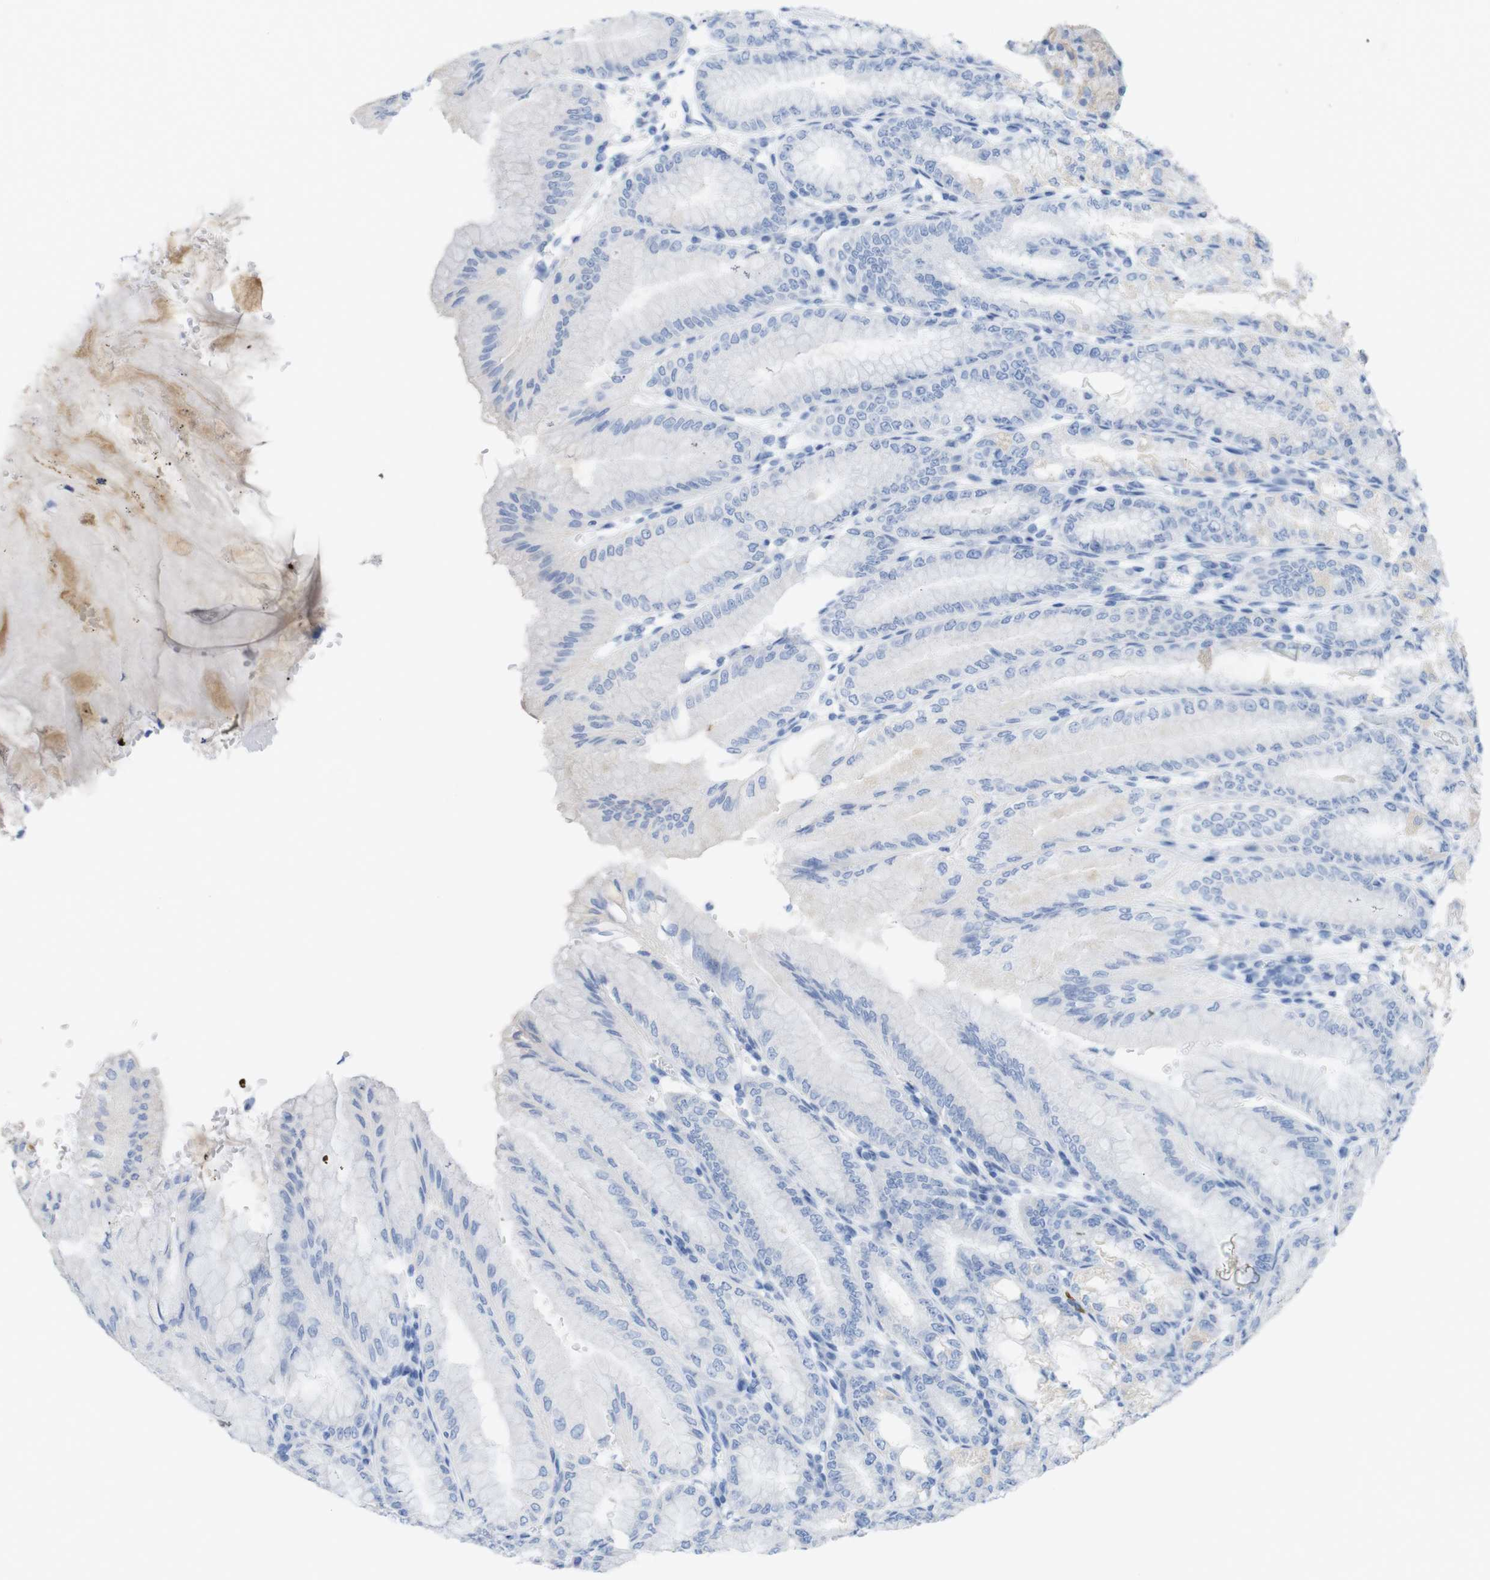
{"staining": {"intensity": "weak", "quantity": "<25%", "location": "cytoplasmic/membranous"}, "tissue": "stomach", "cell_type": "Glandular cells", "image_type": "normal", "snomed": [{"axis": "morphology", "description": "Normal tissue, NOS"}, {"axis": "topography", "description": "Stomach, lower"}], "caption": "Glandular cells show no significant protein positivity in normal stomach.", "gene": "LAG3", "patient": {"sex": "male", "age": 71}}